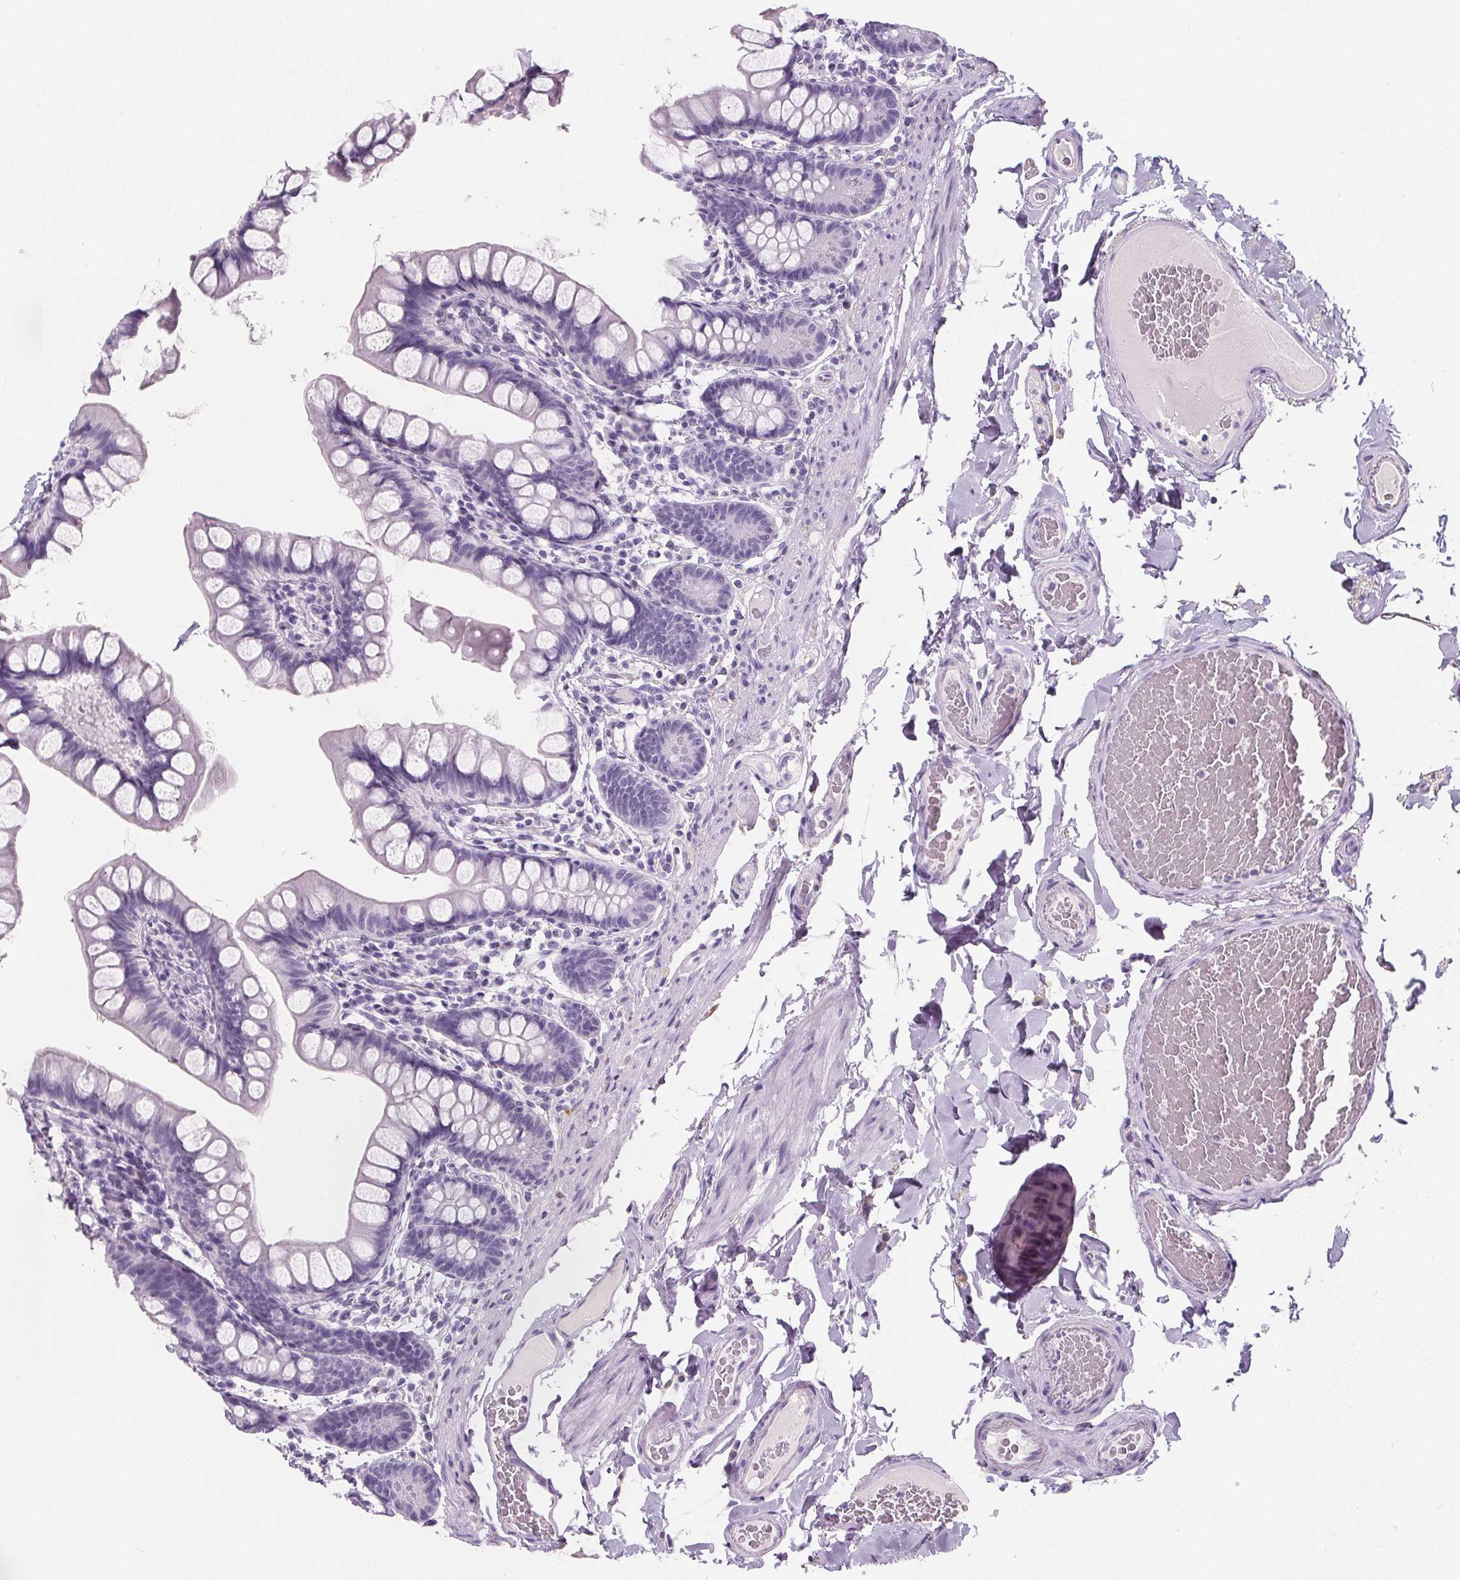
{"staining": {"intensity": "negative", "quantity": "none", "location": "none"}, "tissue": "small intestine", "cell_type": "Glandular cells", "image_type": "normal", "snomed": [{"axis": "morphology", "description": "Normal tissue, NOS"}, {"axis": "topography", "description": "Small intestine"}], "caption": "This is an immunohistochemistry histopathology image of unremarkable human small intestine. There is no positivity in glandular cells.", "gene": "ADRB1", "patient": {"sex": "male", "age": 70}}